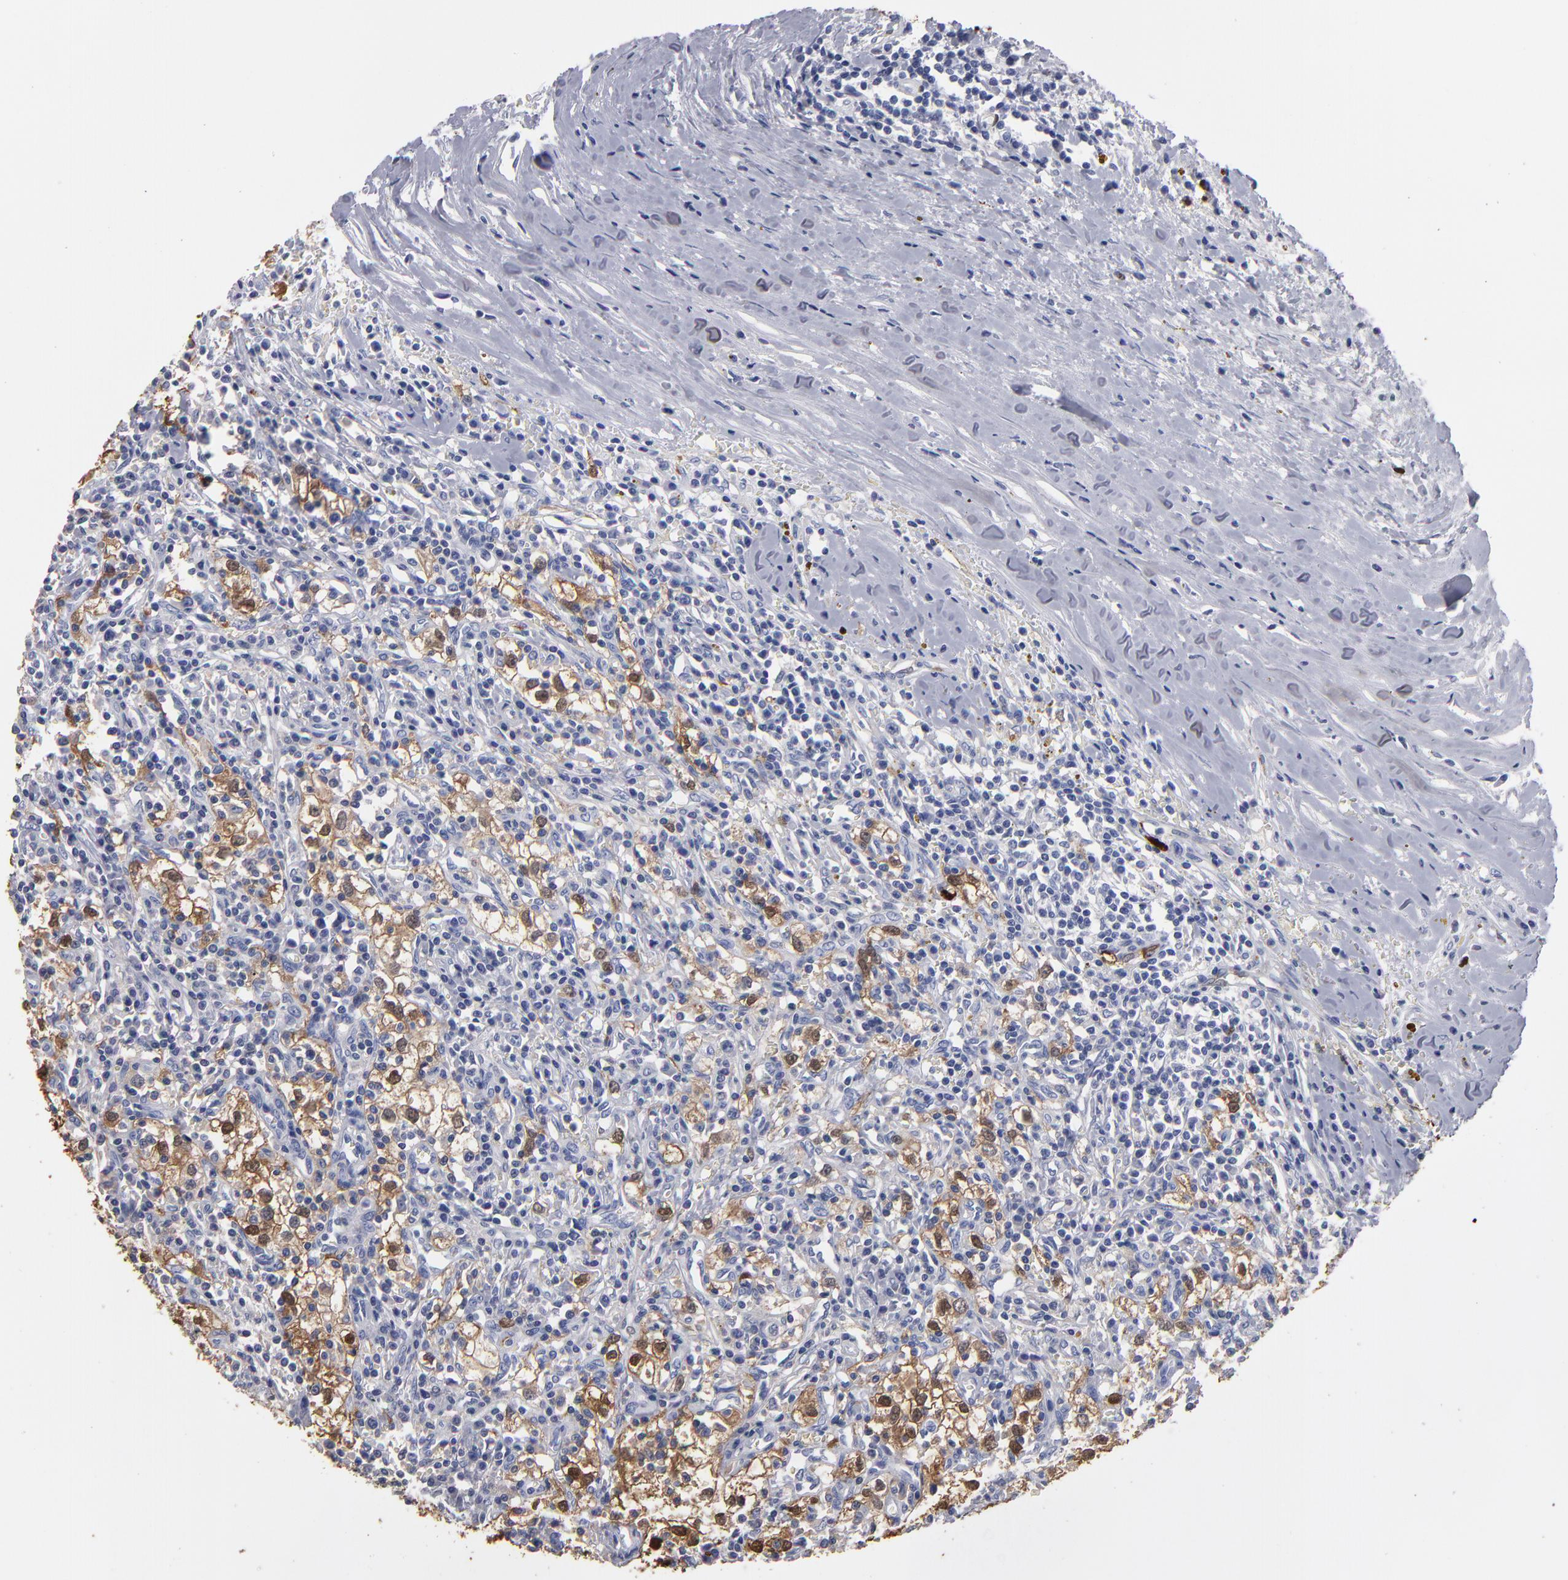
{"staining": {"intensity": "moderate", "quantity": "25%-75%", "location": "cytoplasmic/membranous,nuclear"}, "tissue": "renal cancer", "cell_type": "Tumor cells", "image_type": "cancer", "snomed": [{"axis": "morphology", "description": "Adenocarcinoma, NOS"}, {"axis": "topography", "description": "Kidney"}], "caption": "Tumor cells exhibit medium levels of moderate cytoplasmic/membranous and nuclear positivity in approximately 25%-75% of cells in renal adenocarcinoma. (Stains: DAB in brown, nuclei in blue, Microscopy: brightfield microscopy at high magnification).", "gene": "FABP4", "patient": {"sex": "male", "age": 82}}